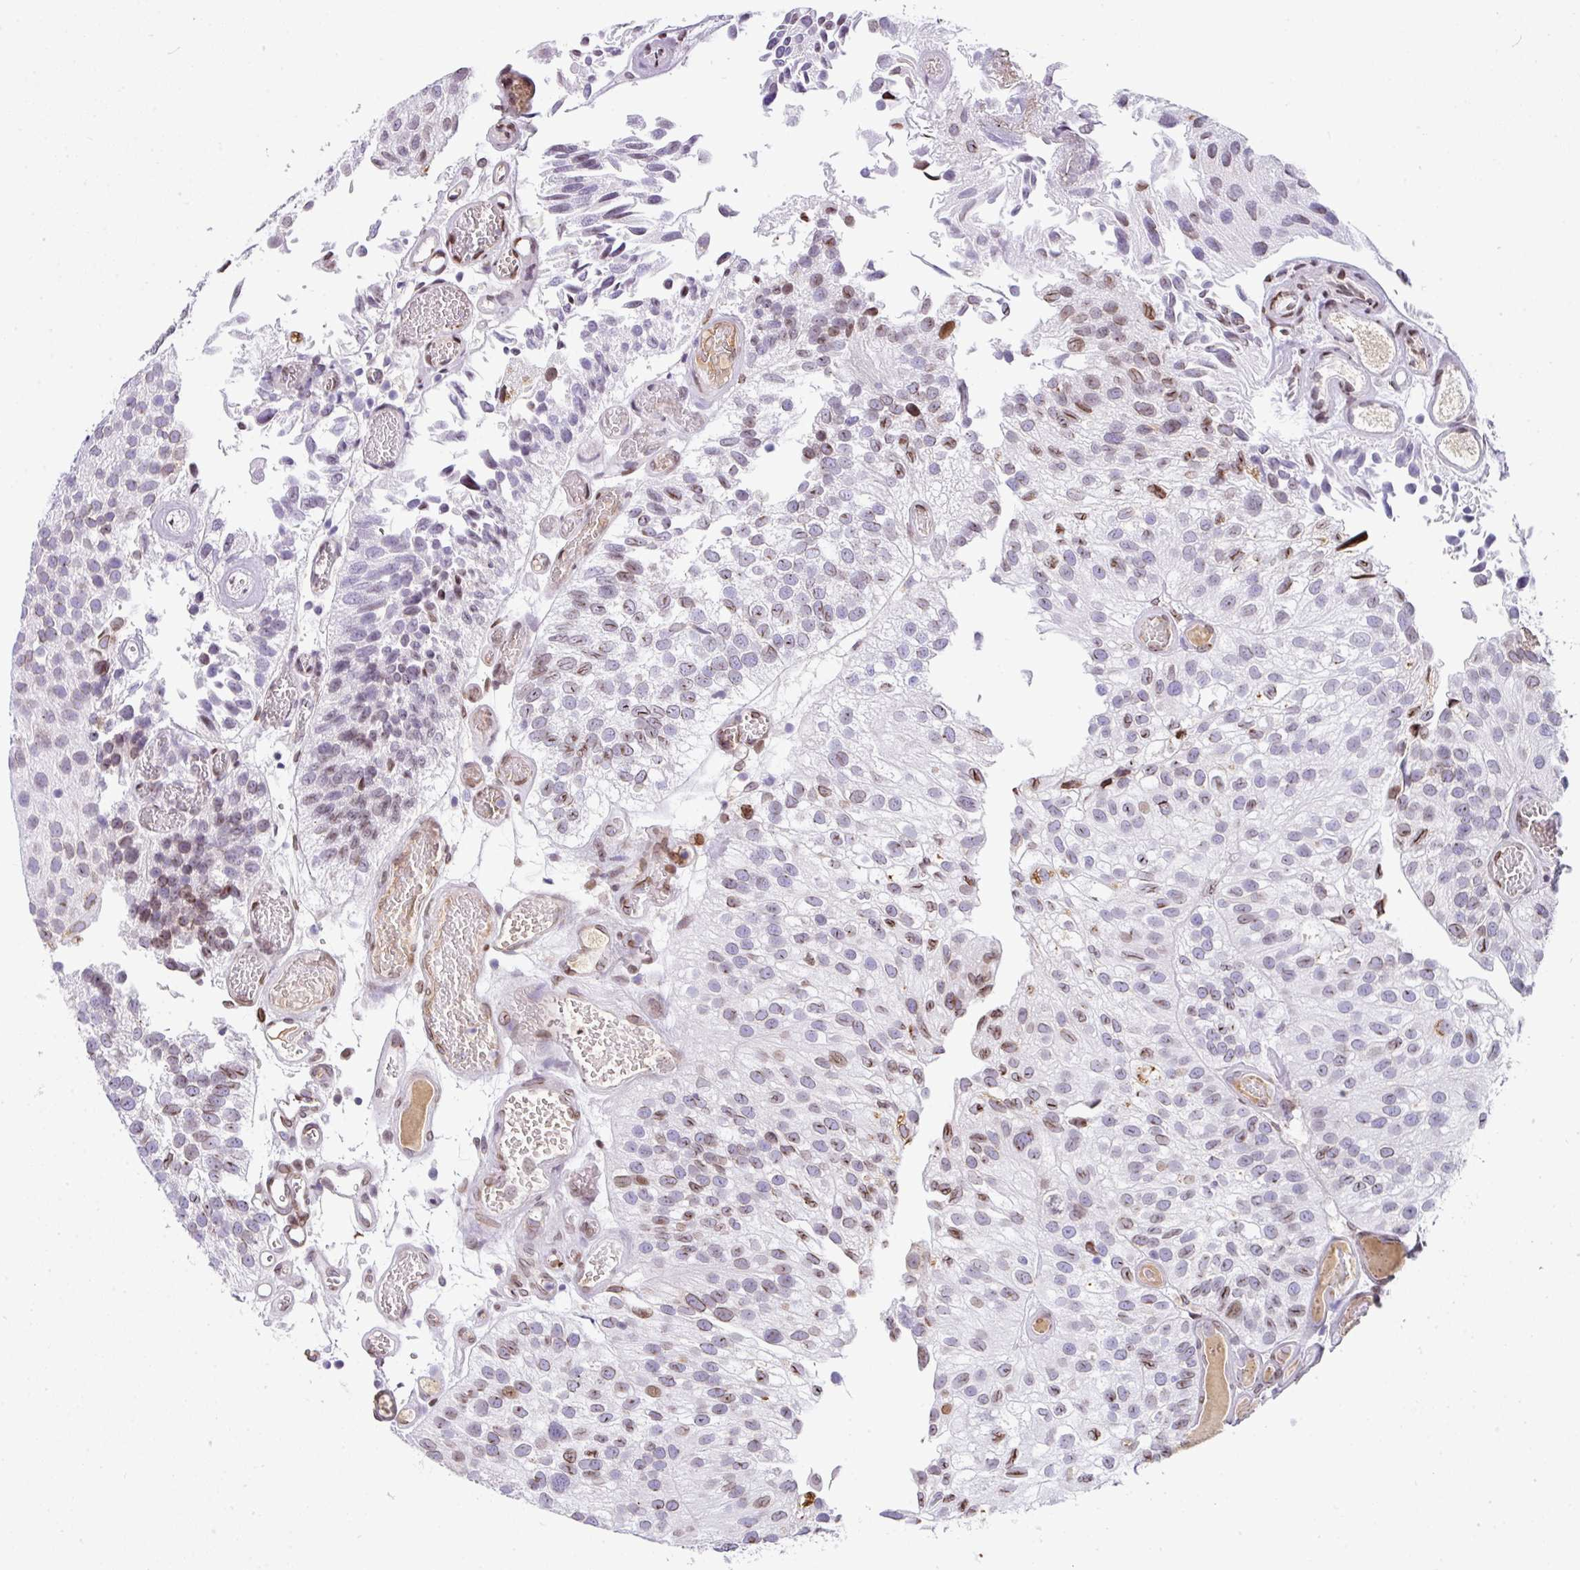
{"staining": {"intensity": "moderate", "quantity": "<25%", "location": "nuclear"}, "tissue": "urothelial cancer", "cell_type": "Tumor cells", "image_type": "cancer", "snomed": [{"axis": "morphology", "description": "Urothelial carcinoma, NOS"}, {"axis": "topography", "description": "Urinary bladder"}], "caption": "Approximately <25% of tumor cells in human transitional cell carcinoma display moderate nuclear protein positivity as visualized by brown immunohistochemical staining.", "gene": "PLK1", "patient": {"sex": "male", "age": 87}}